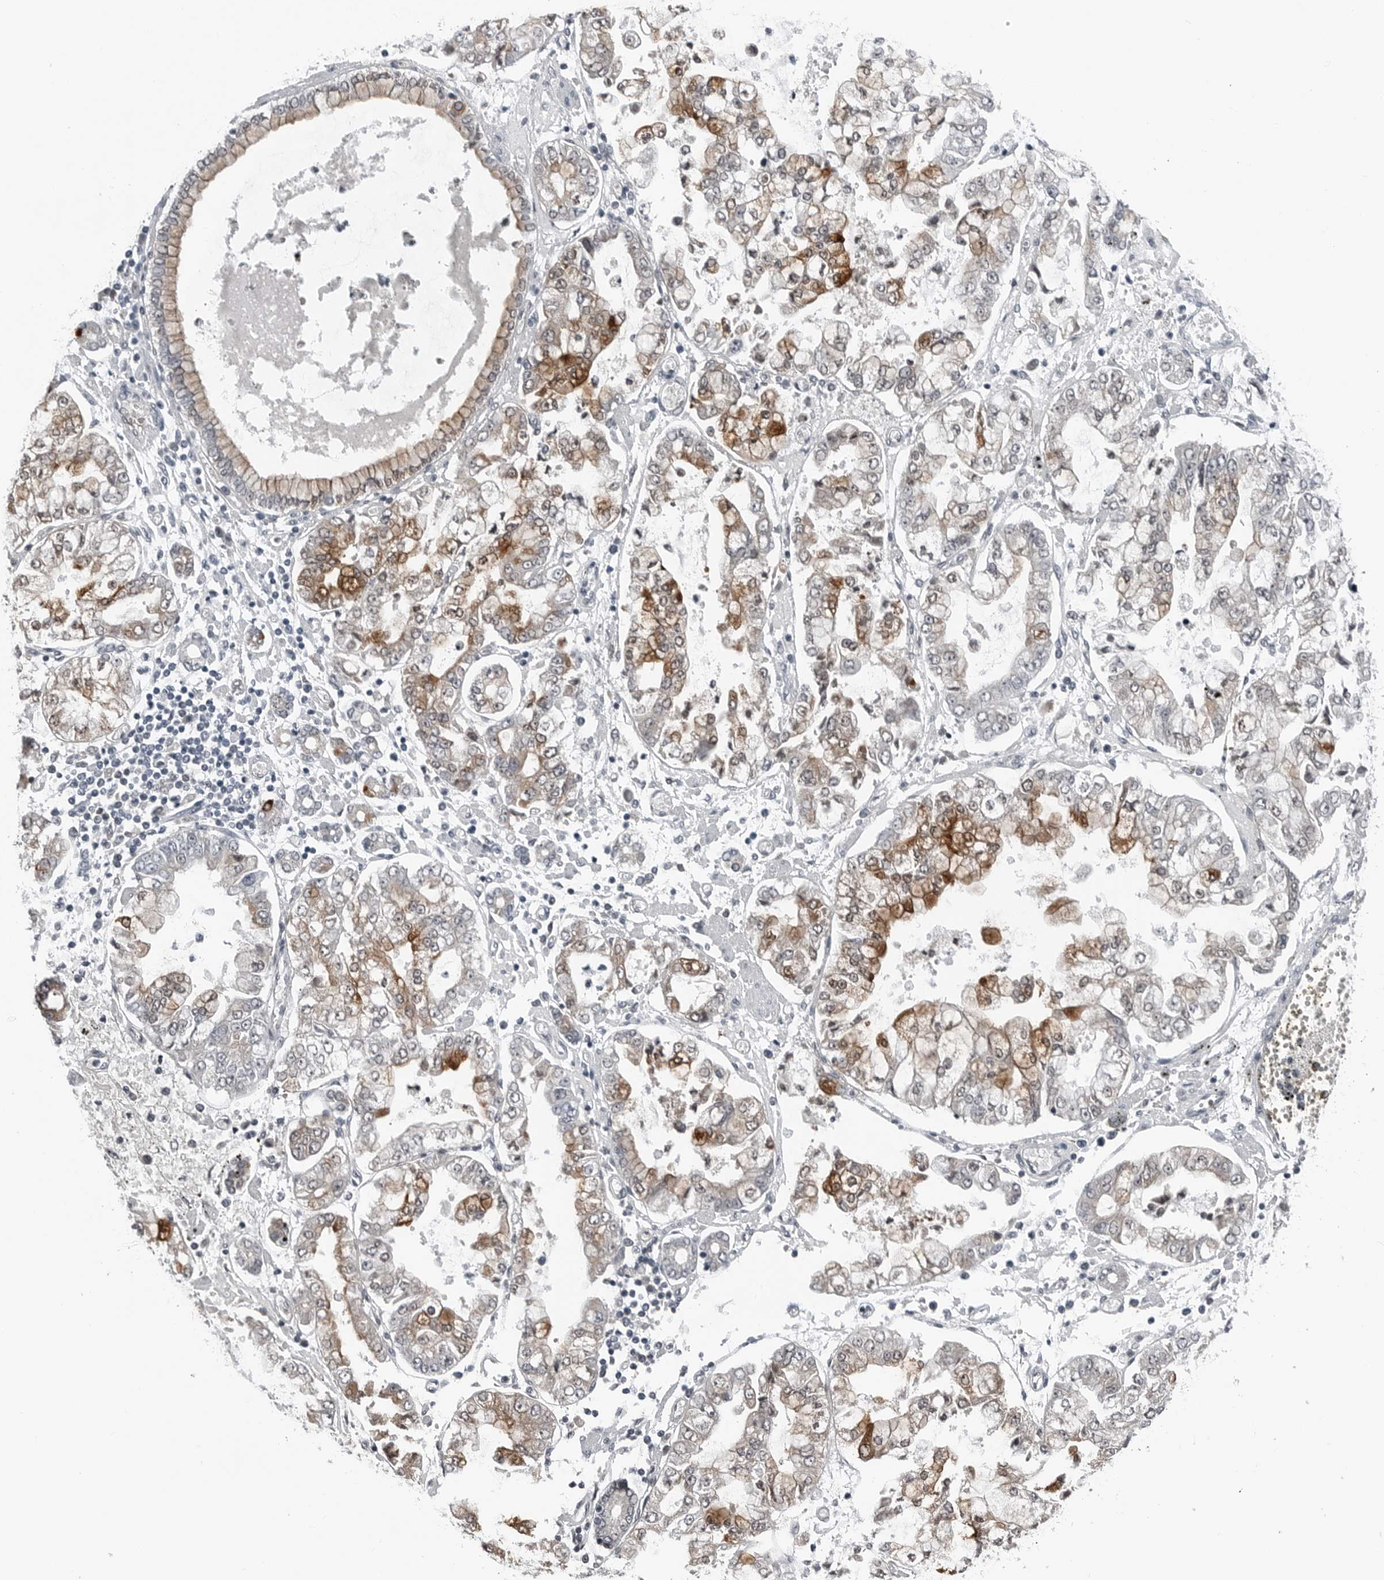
{"staining": {"intensity": "moderate", "quantity": "25%-75%", "location": "cytoplasmic/membranous"}, "tissue": "stomach cancer", "cell_type": "Tumor cells", "image_type": "cancer", "snomed": [{"axis": "morphology", "description": "Adenocarcinoma, NOS"}, {"axis": "topography", "description": "Stomach"}], "caption": "Moderate cytoplasmic/membranous protein expression is appreciated in approximately 25%-75% of tumor cells in stomach cancer. (IHC, brightfield microscopy, high magnification).", "gene": "SPINK1", "patient": {"sex": "male", "age": 76}}